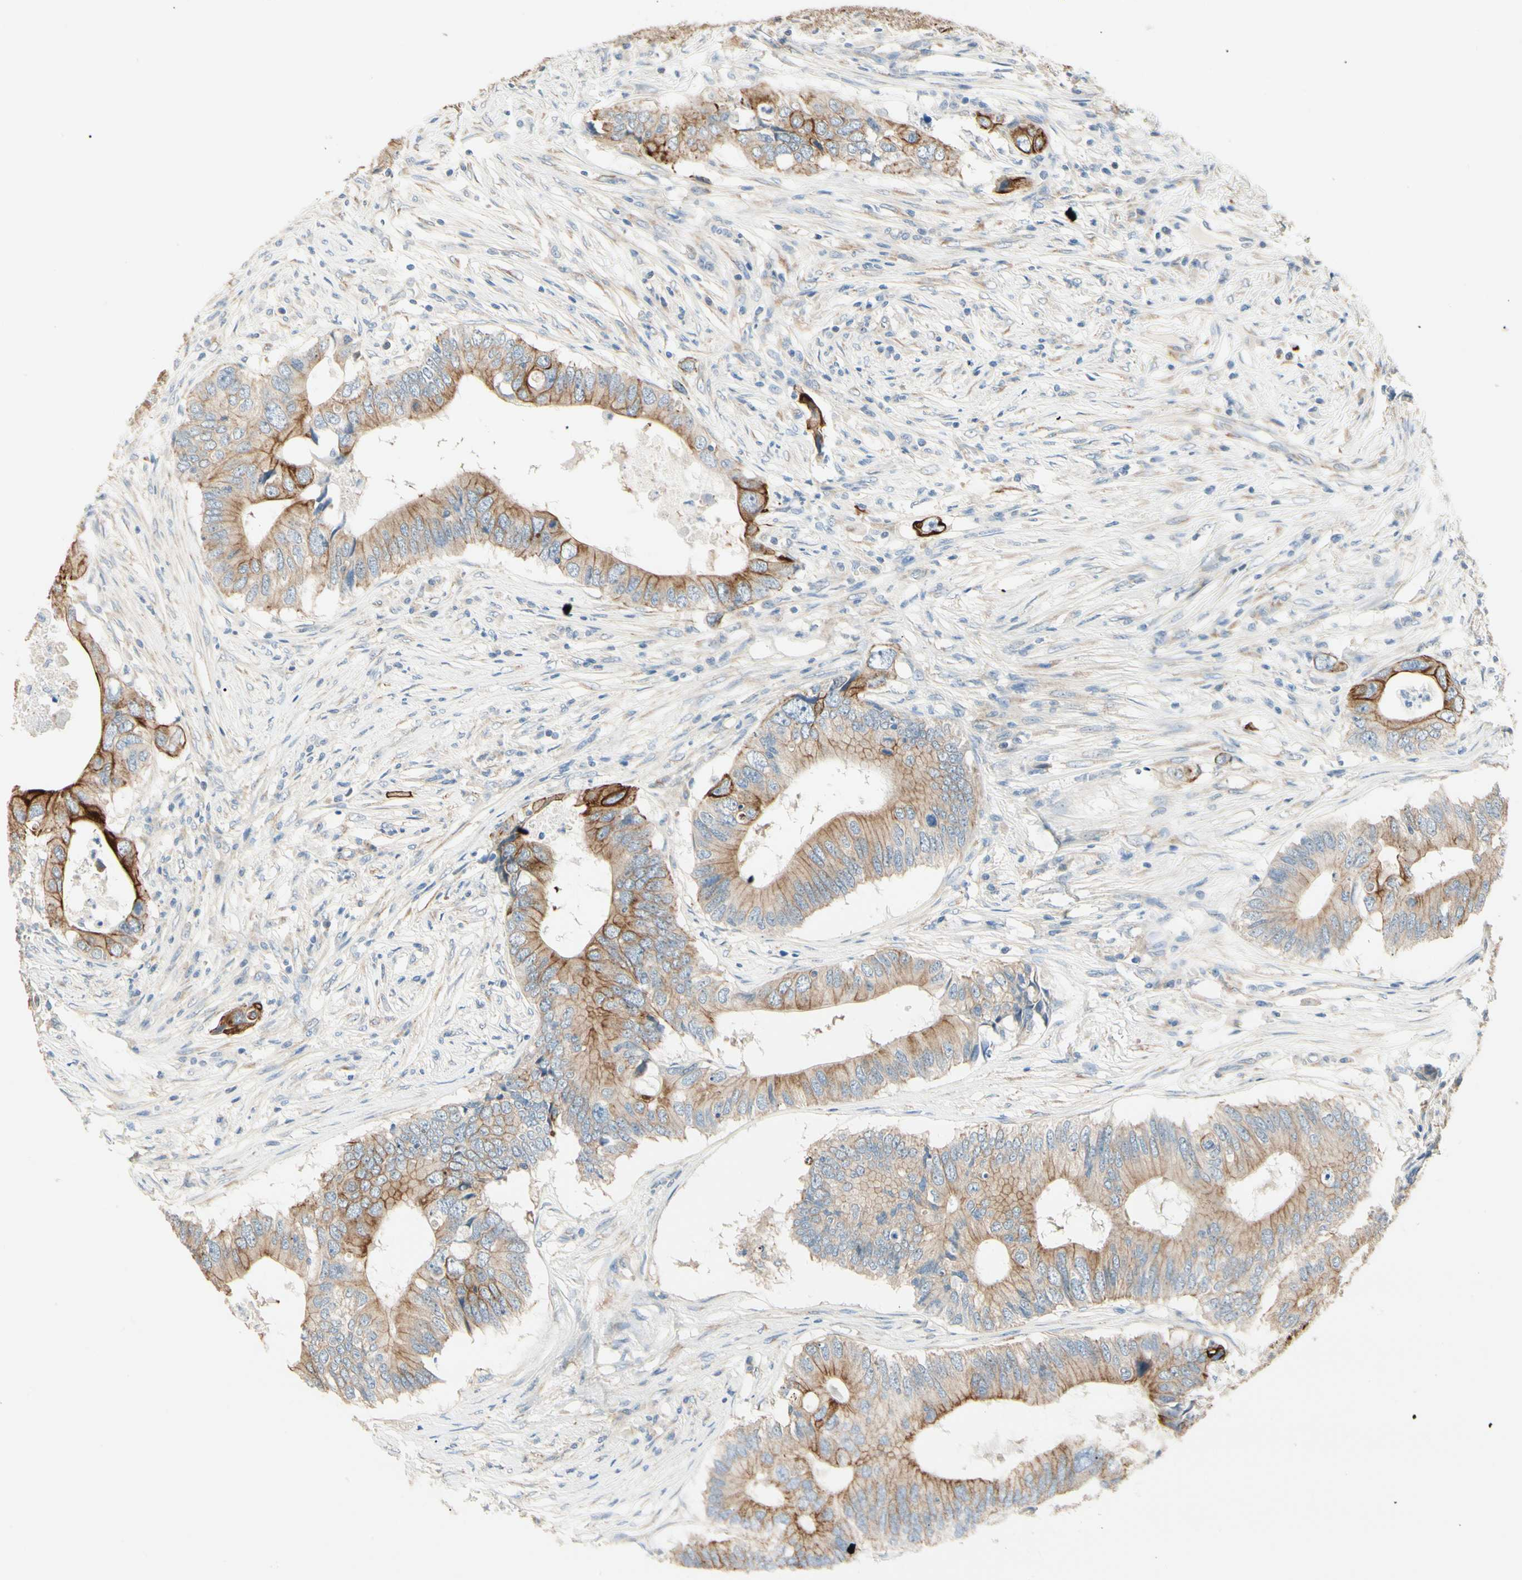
{"staining": {"intensity": "moderate", "quantity": ">75%", "location": "cytoplasmic/membranous"}, "tissue": "colorectal cancer", "cell_type": "Tumor cells", "image_type": "cancer", "snomed": [{"axis": "morphology", "description": "Adenocarcinoma, NOS"}, {"axis": "topography", "description": "Colon"}], "caption": "Moderate cytoplasmic/membranous positivity is seen in approximately >75% of tumor cells in colorectal adenocarcinoma.", "gene": "DUSP12", "patient": {"sex": "male", "age": 71}}